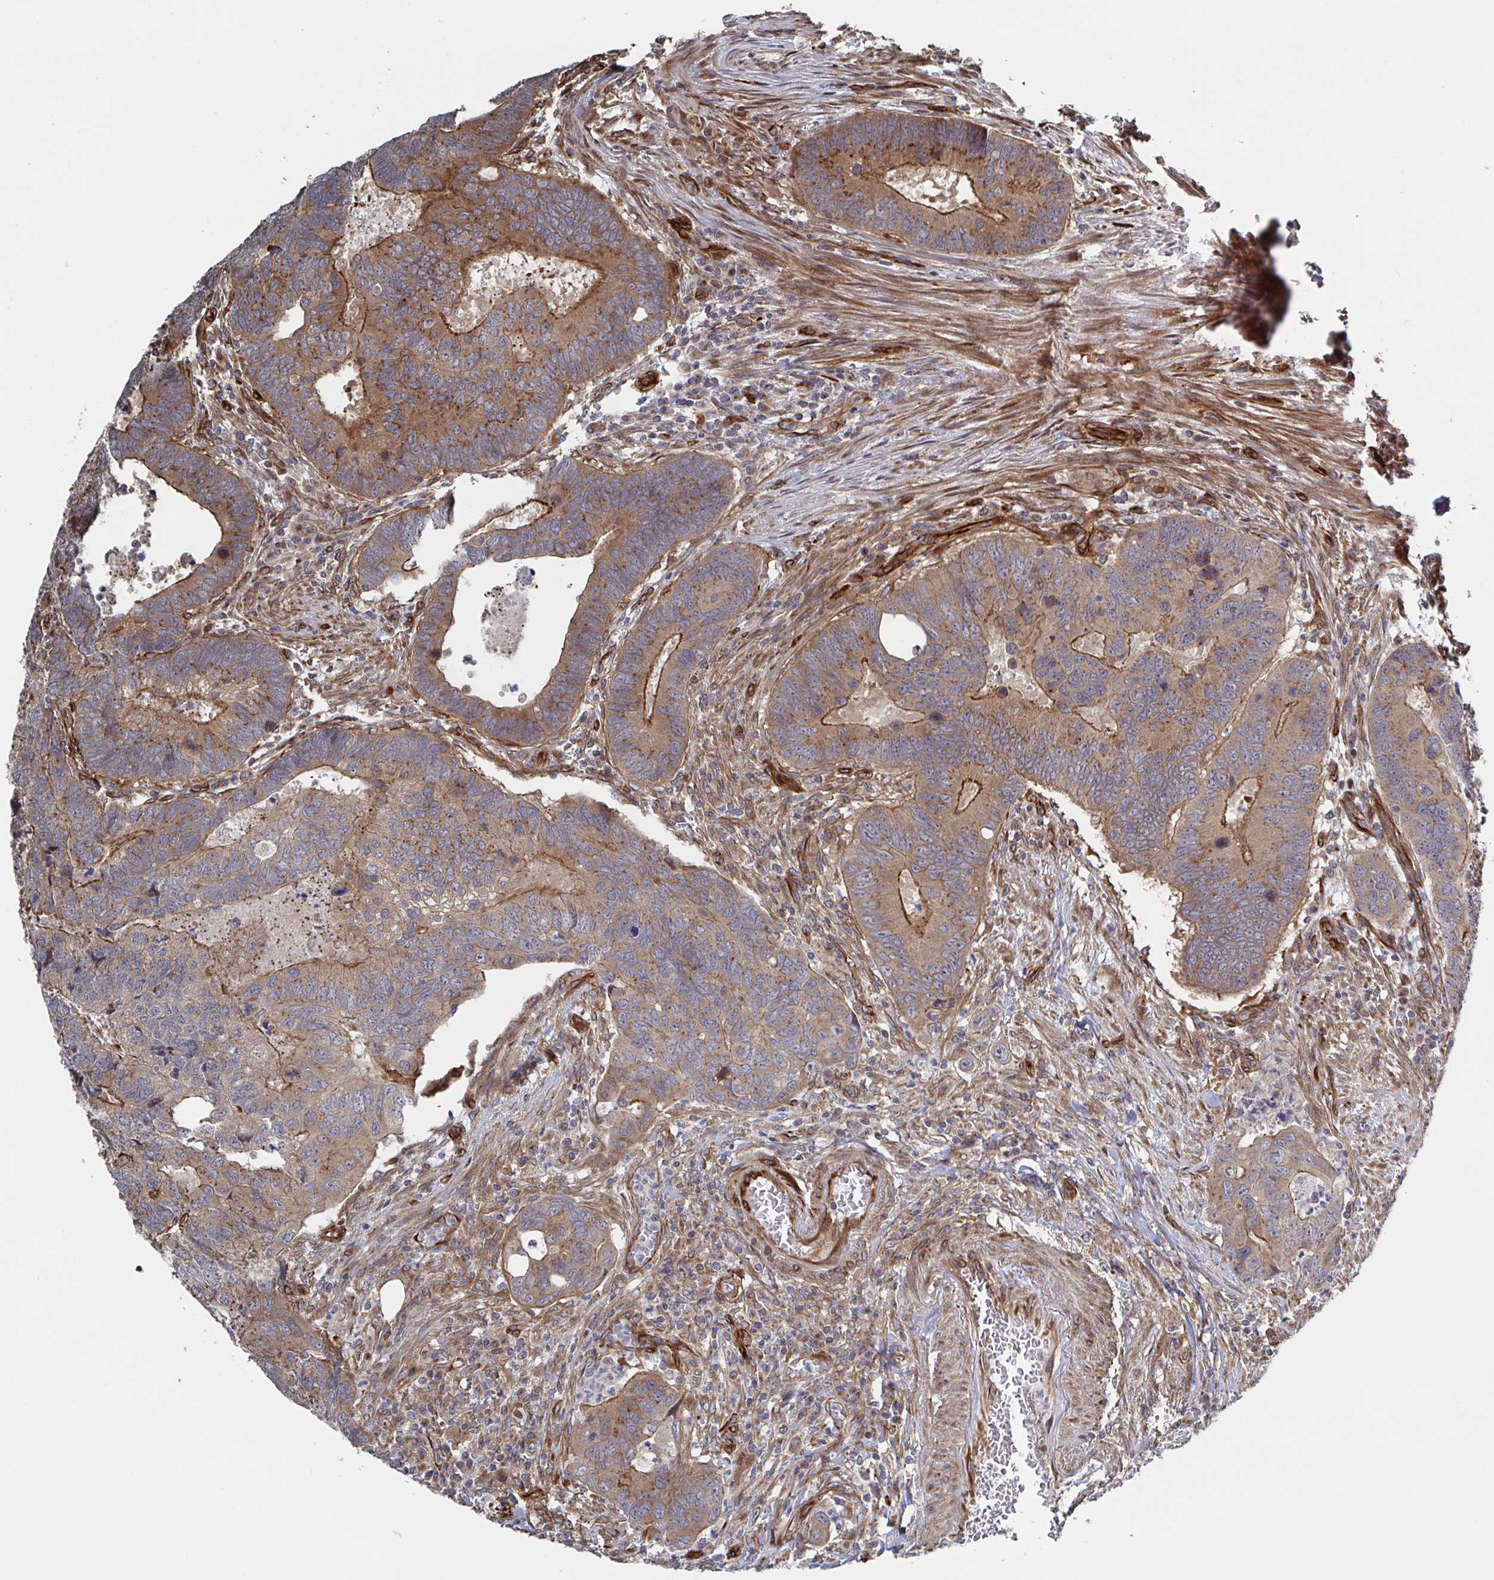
{"staining": {"intensity": "moderate", "quantity": ">75%", "location": "cytoplasmic/membranous"}, "tissue": "colorectal cancer", "cell_type": "Tumor cells", "image_type": "cancer", "snomed": [{"axis": "morphology", "description": "Adenocarcinoma, NOS"}, {"axis": "topography", "description": "Colon"}], "caption": "Immunohistochemical staining of colorectal cancer (adenocarcinoma) demonstrates medium levels of moderate cytoplasmic/membranous positivity in about >75% of tumor cells. Immunohistochemistry (ihc) stains the protein in brown and the nuclei are stained blue.", "gene": "DVL3", "patient": {"sex": "male", "age": 62}}